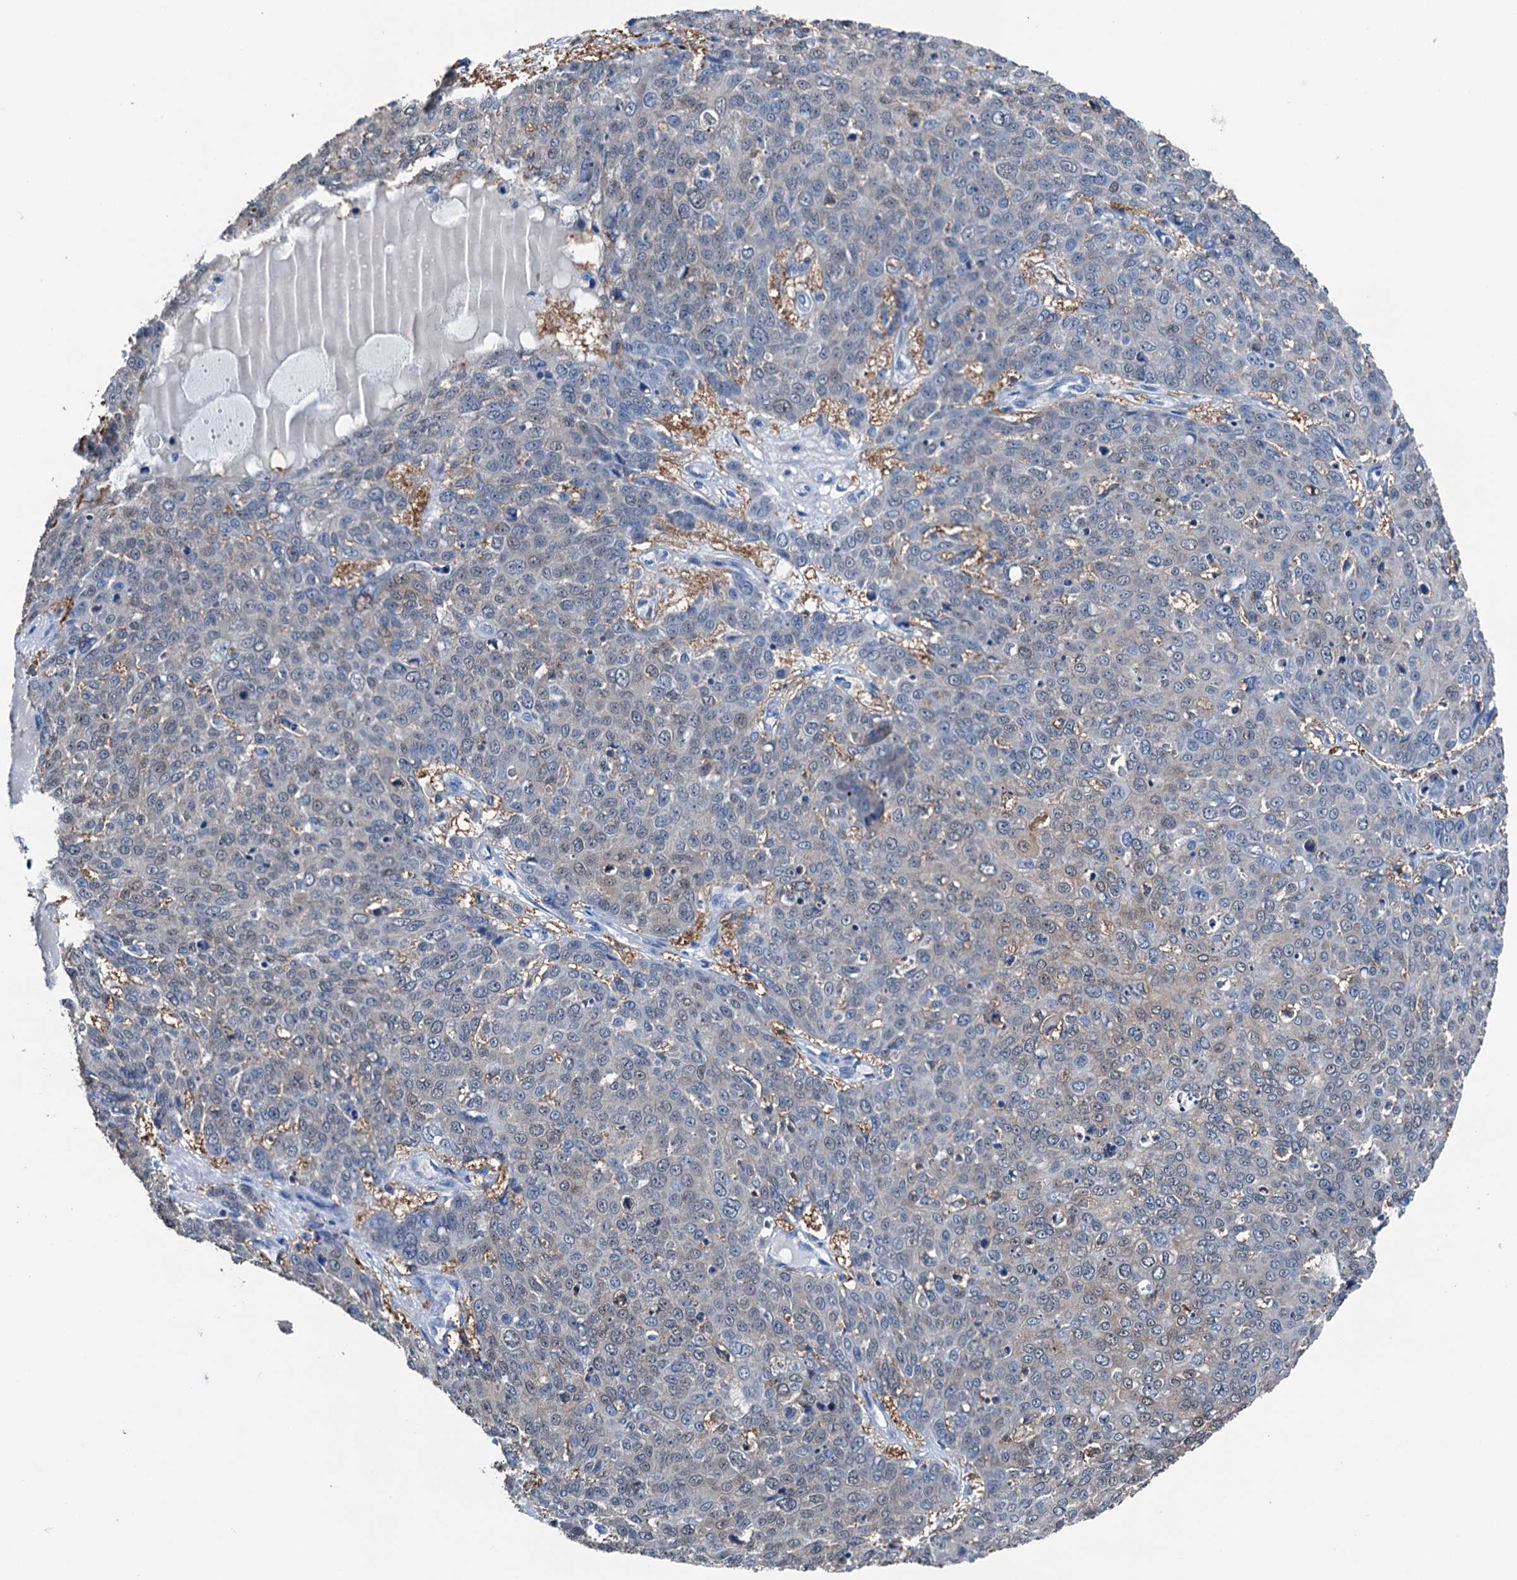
{"staining": {"intensity": "negative", "quantity": "none", "location": "none"}, "tissue": "skin cancer", "cell_type": "Tumor cells", "image_type": "cancer", "snomed": [{"axis": "morphology", "description": "Squamous cell carcinoma, NOS"}, {"axis": "topography", "description": "Skin"}], "caption": "Photomicrograph shows no protein staining in tumor cells of skin cancer tissue. (DAB immunohistochemistry (IHC) visualized using brightfield microscopy, high magnification).", "gene": "CBLN3", "patient": {"sex": "male", "age": 71}}